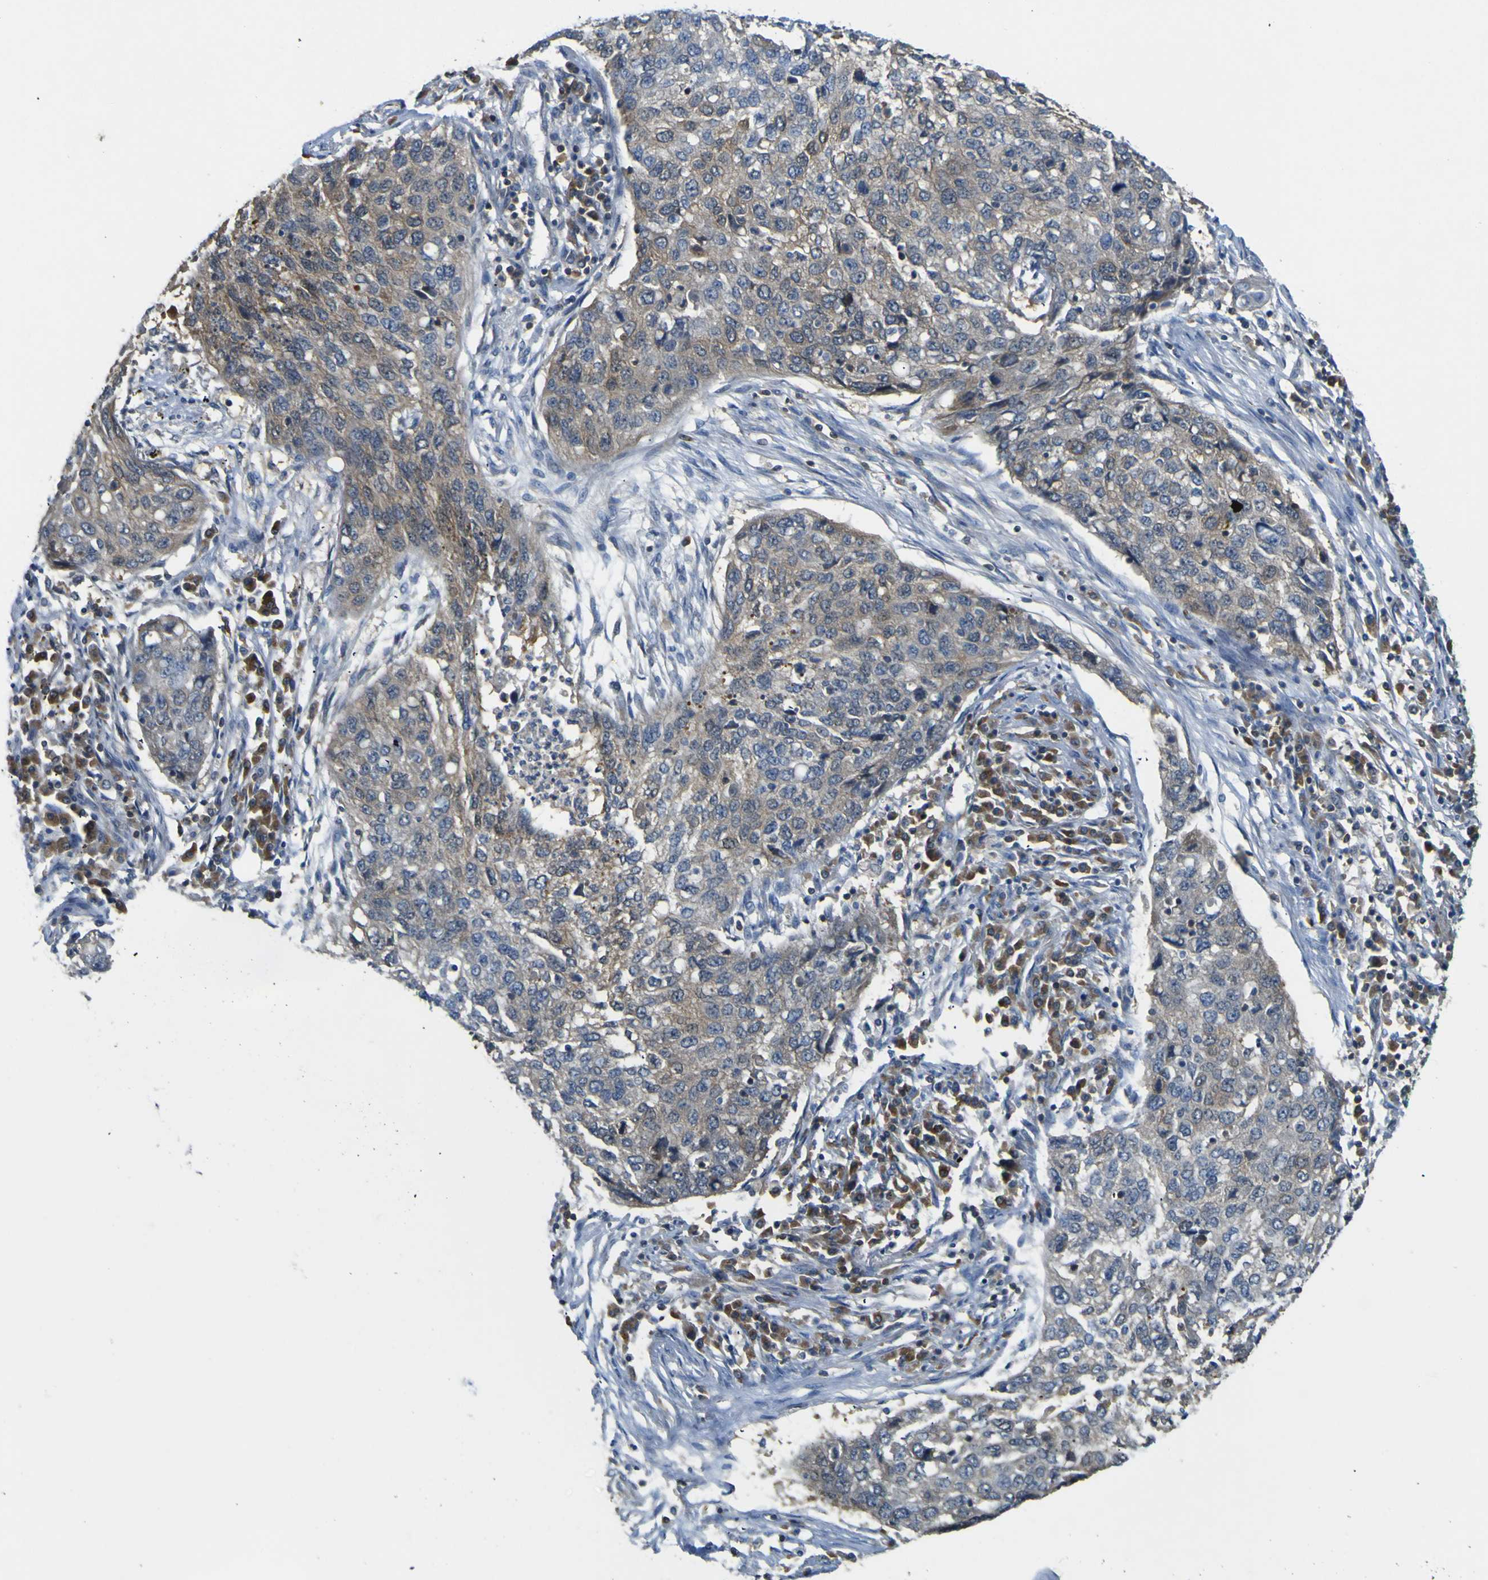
{"staining": {"intensity": "moderate", "quantity": "25%-75%", "location": "cytoplasmic/membranous"}, "tissue": "lung cancer", "cell_type": "Tumor cells", "image_type": "cancer", "snomed": [{"axis": "morphology", "description": "Squamous cell carcinoma, NOS"}, {"axis": "topography", "description": "Lung"}], "caption": "Immunohistochemistry (IHC) staining of lung squamous cell carcinoma, which demonstrates medium levels of moderate cytoplasmic/membranous expression in about 25%-75% of tumor cells indicating moderate cytoplasmic/membranous protein expression. The staining was performed using DAB (3,3'-diaminobenzidine) (brown) for protein detection and nuclei were counterstained in hematoxylin (blue).", "gene": "EML2", "patient": {"sex": "female", "age": 63}}